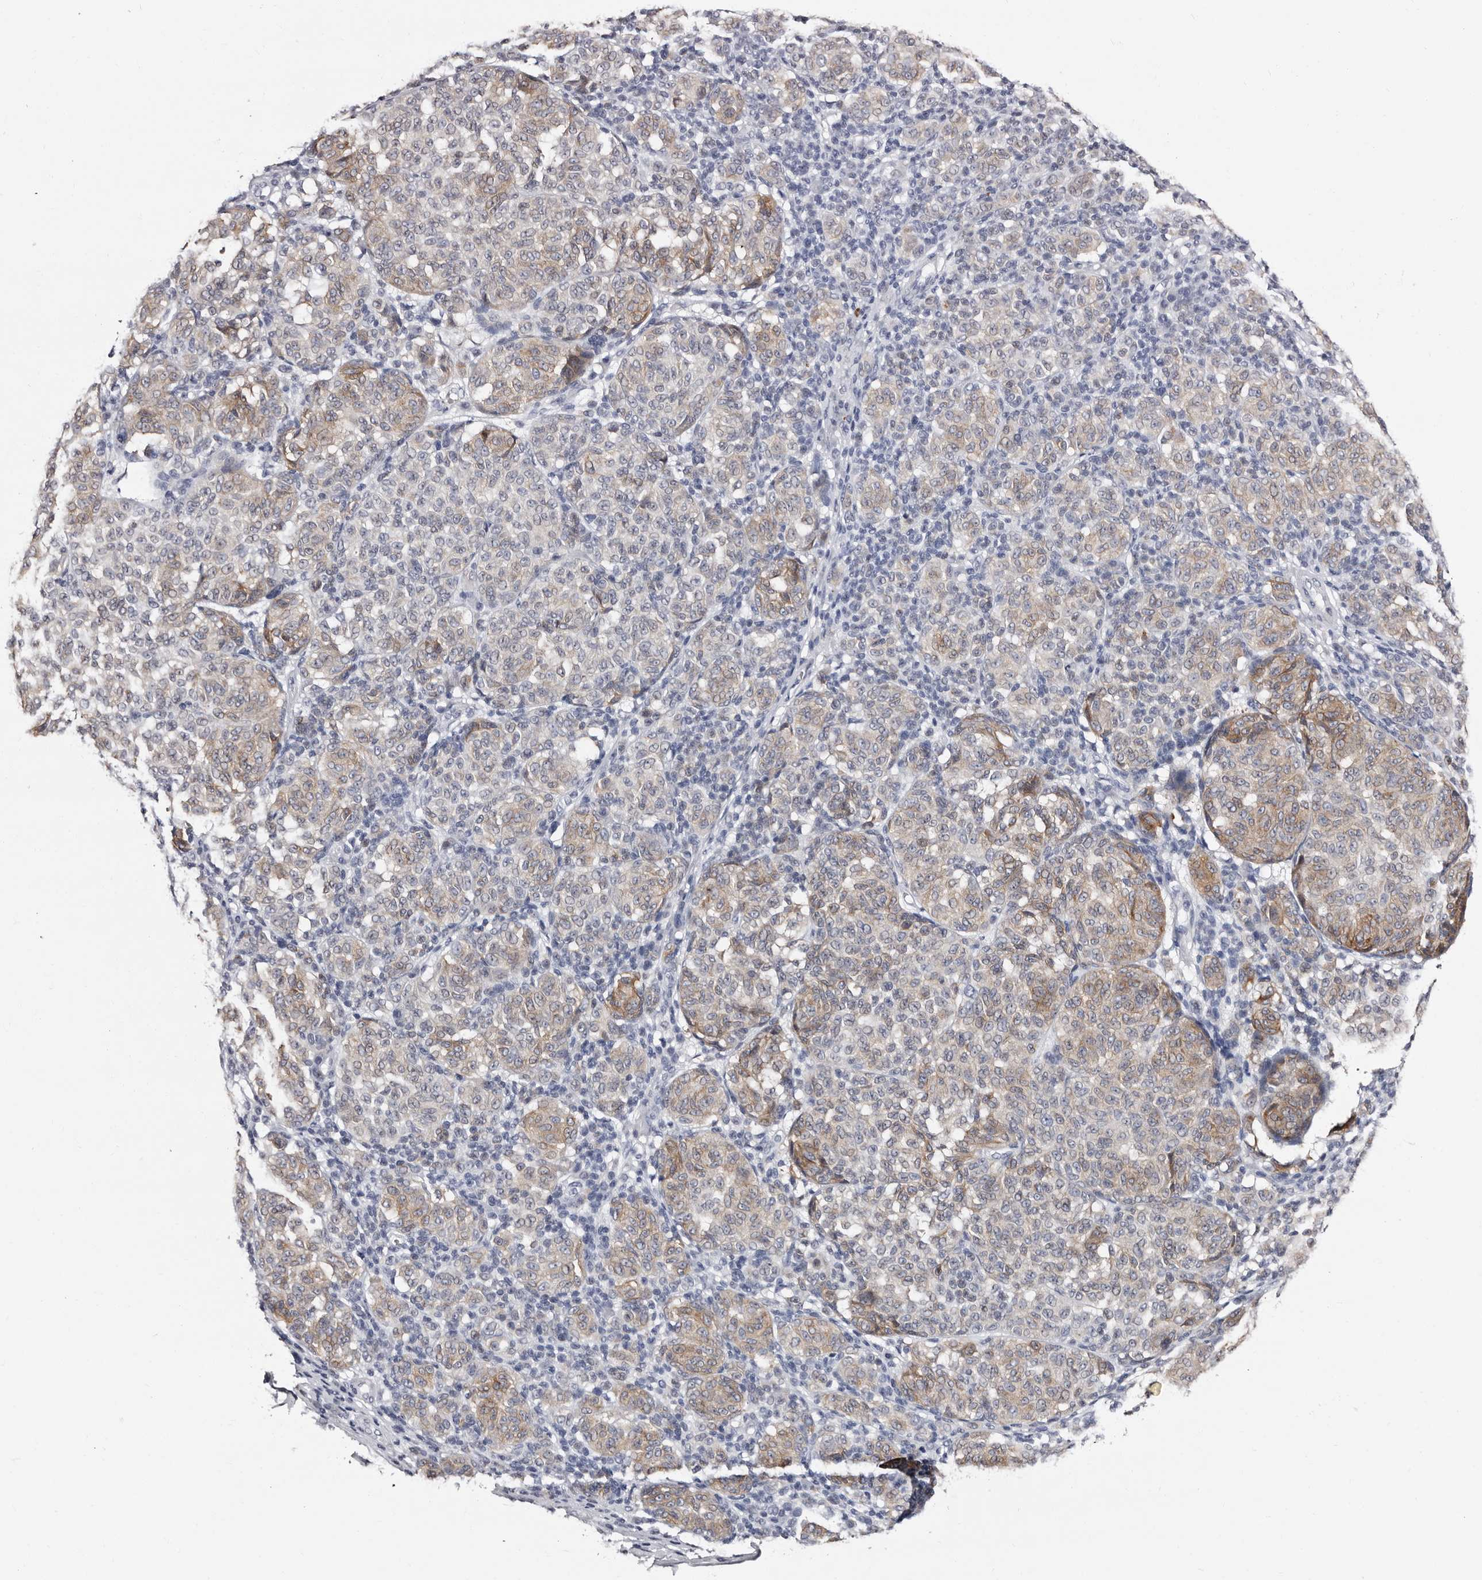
{"staining": {"intensity": "weak", "quantity": "25%-75%", "location": "cytoplasmic/membranous"}, "tissue": "melanoma", "cell_type": "Tumor cells", "image_type": "cancer", "snomed": [{"axis": "morphology", "description": "Malignant melanoma, NOS"}, {"axis": "topography", "description": "Skin"}], "caption": "Immunohistochemistry staining of melanoma, which reveals low levels of weak cytoplasmic/membranous staining in approximately 25%-75% of tumor cells indicating weak cytoplasmic/membranous protein expression. The staining was performed using DAB (brown) for protein detection and nuclei were counterstained in hematoxylin (blue).", "gene": "TBC1D22B", "patient": {"sex": "male", "age": 59}}